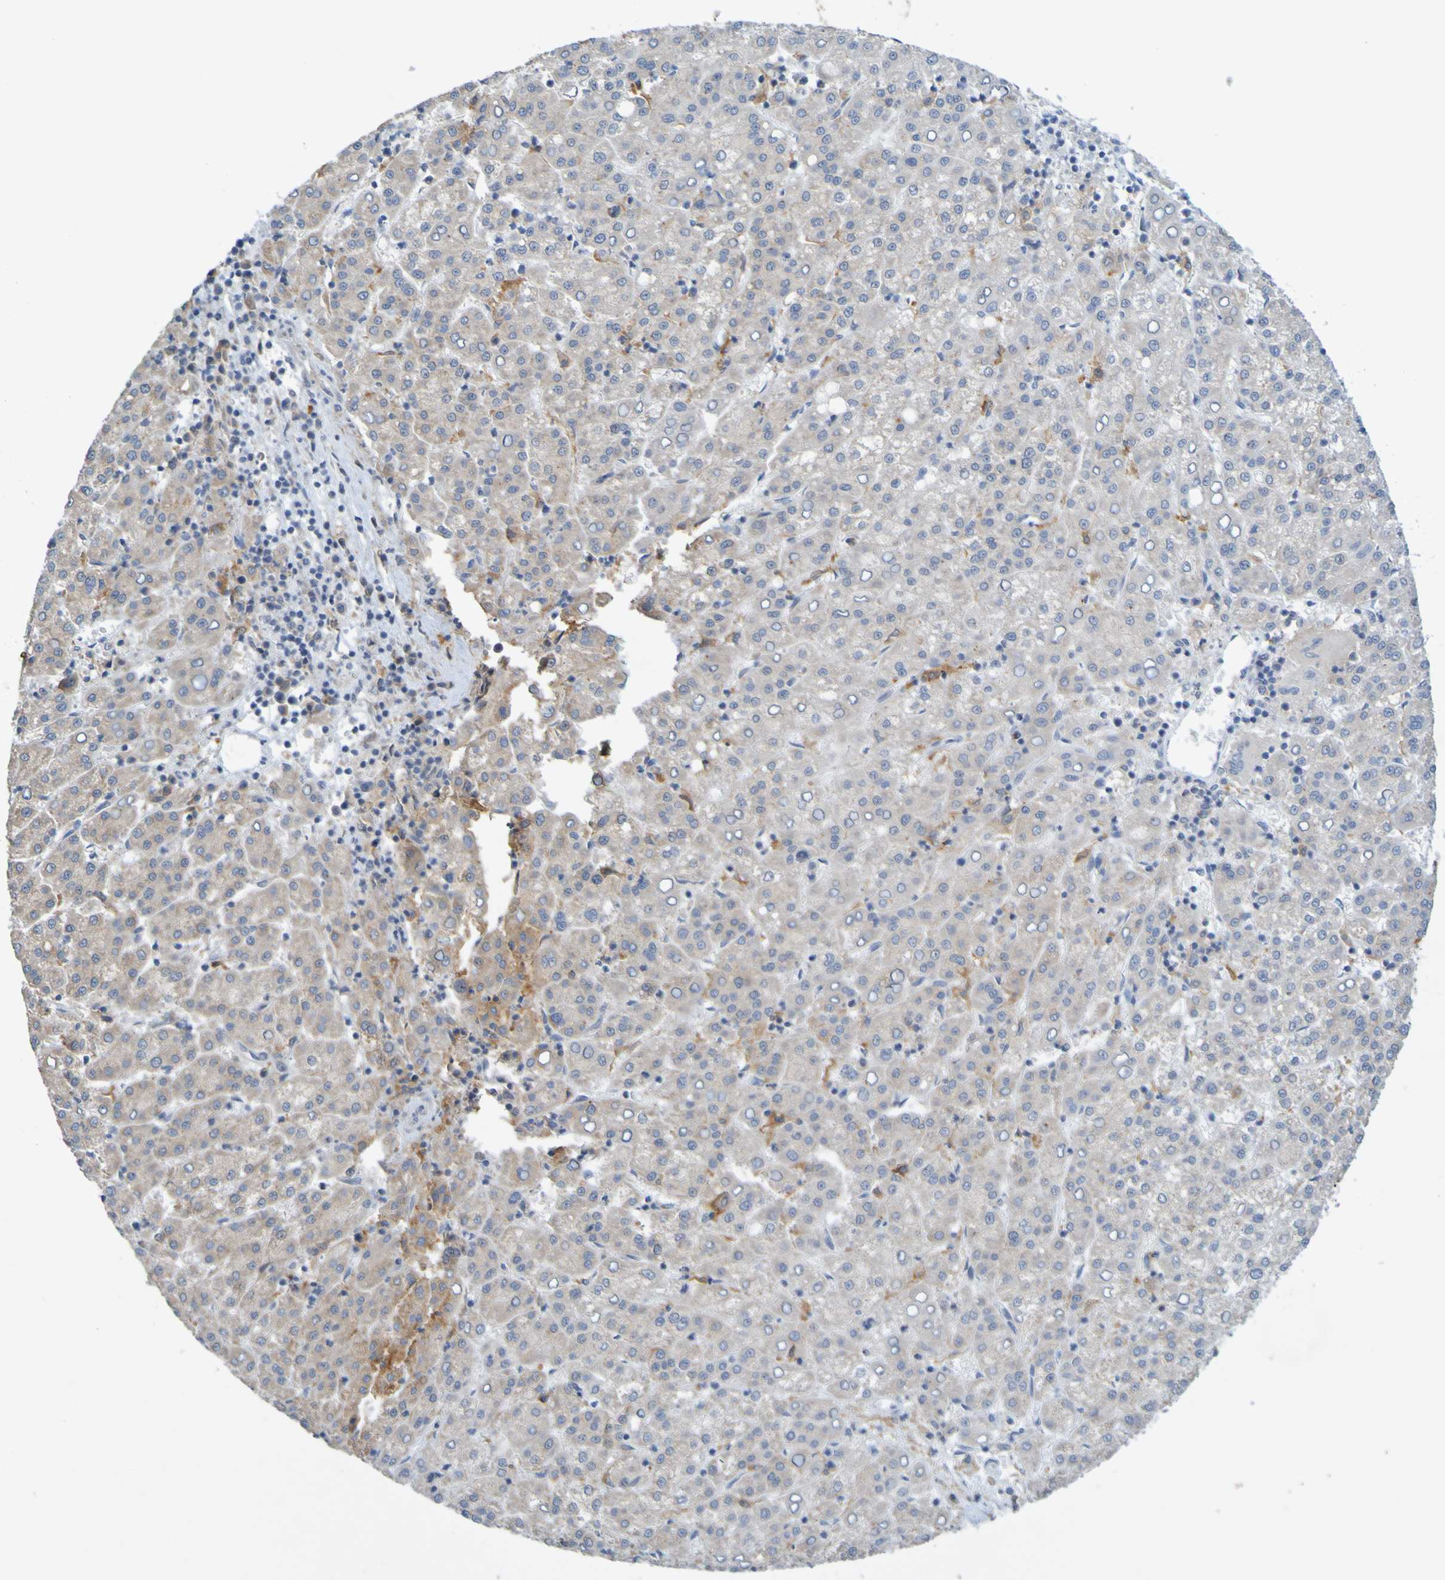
{"staining": {"intensity": "weak", "quantity": "25%-75%", "location": "cytoplasmic/membranous"}, "tissue": "liver cancer", "cell_type": "Tumor cells", "image_type": "cancer", "snomed": [{"axis": "morphology", "description": "Carcinoma, Hepatocellular, NOS"}, {"axis": "topography", "description": "Liver"}], "caption": "Immunohistochemical staining of liver cancer demonstrates low levels of weak cytoplasmic/membranous expression in about 25%-75% of tumor cells. (Brightfield microscopy of DAB IHC at high magnification).", "gene": "LILRB5", "patient": {"sex": "female", "age": 58}}